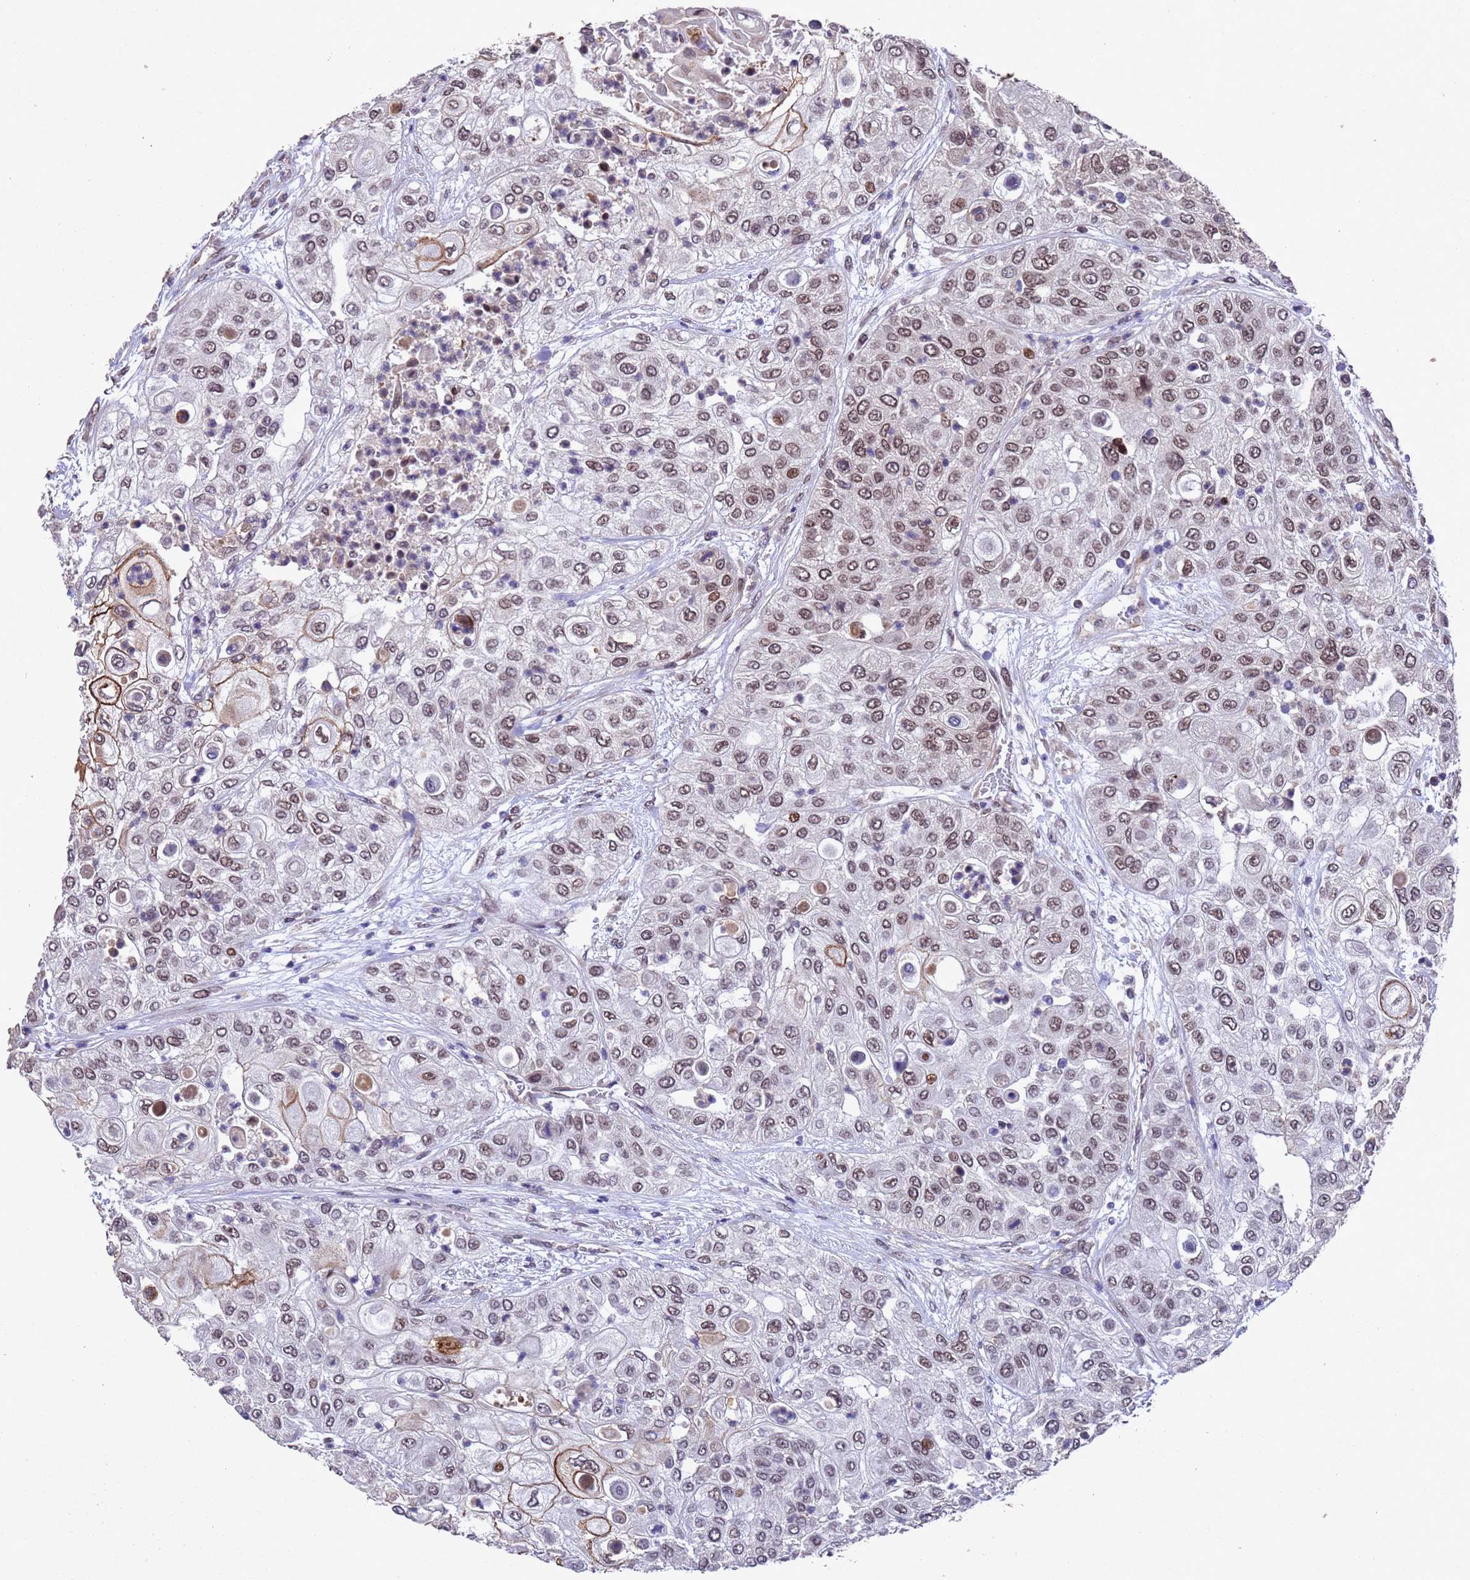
{"staining": {"intensity": "moderate", "quantity": "25%-75%", "location": "nuclear"}, "tissue": "urothelial cancer", "cell_type": "Tumor cells", "image_type": "cancer", "snomed": [{"axis": "morphology", "description": "Urothelial carcinoma, High grade"}, {"axis": "topography", "description": "Urinary bladder"}], "caption": "Protein analysis of urothelial cancer tissue displays moderate nuclear staining in approximately 25%-75% of tumor cells.", "gene": "TBK1", "patient": {"sex": "female", "age": 79}}